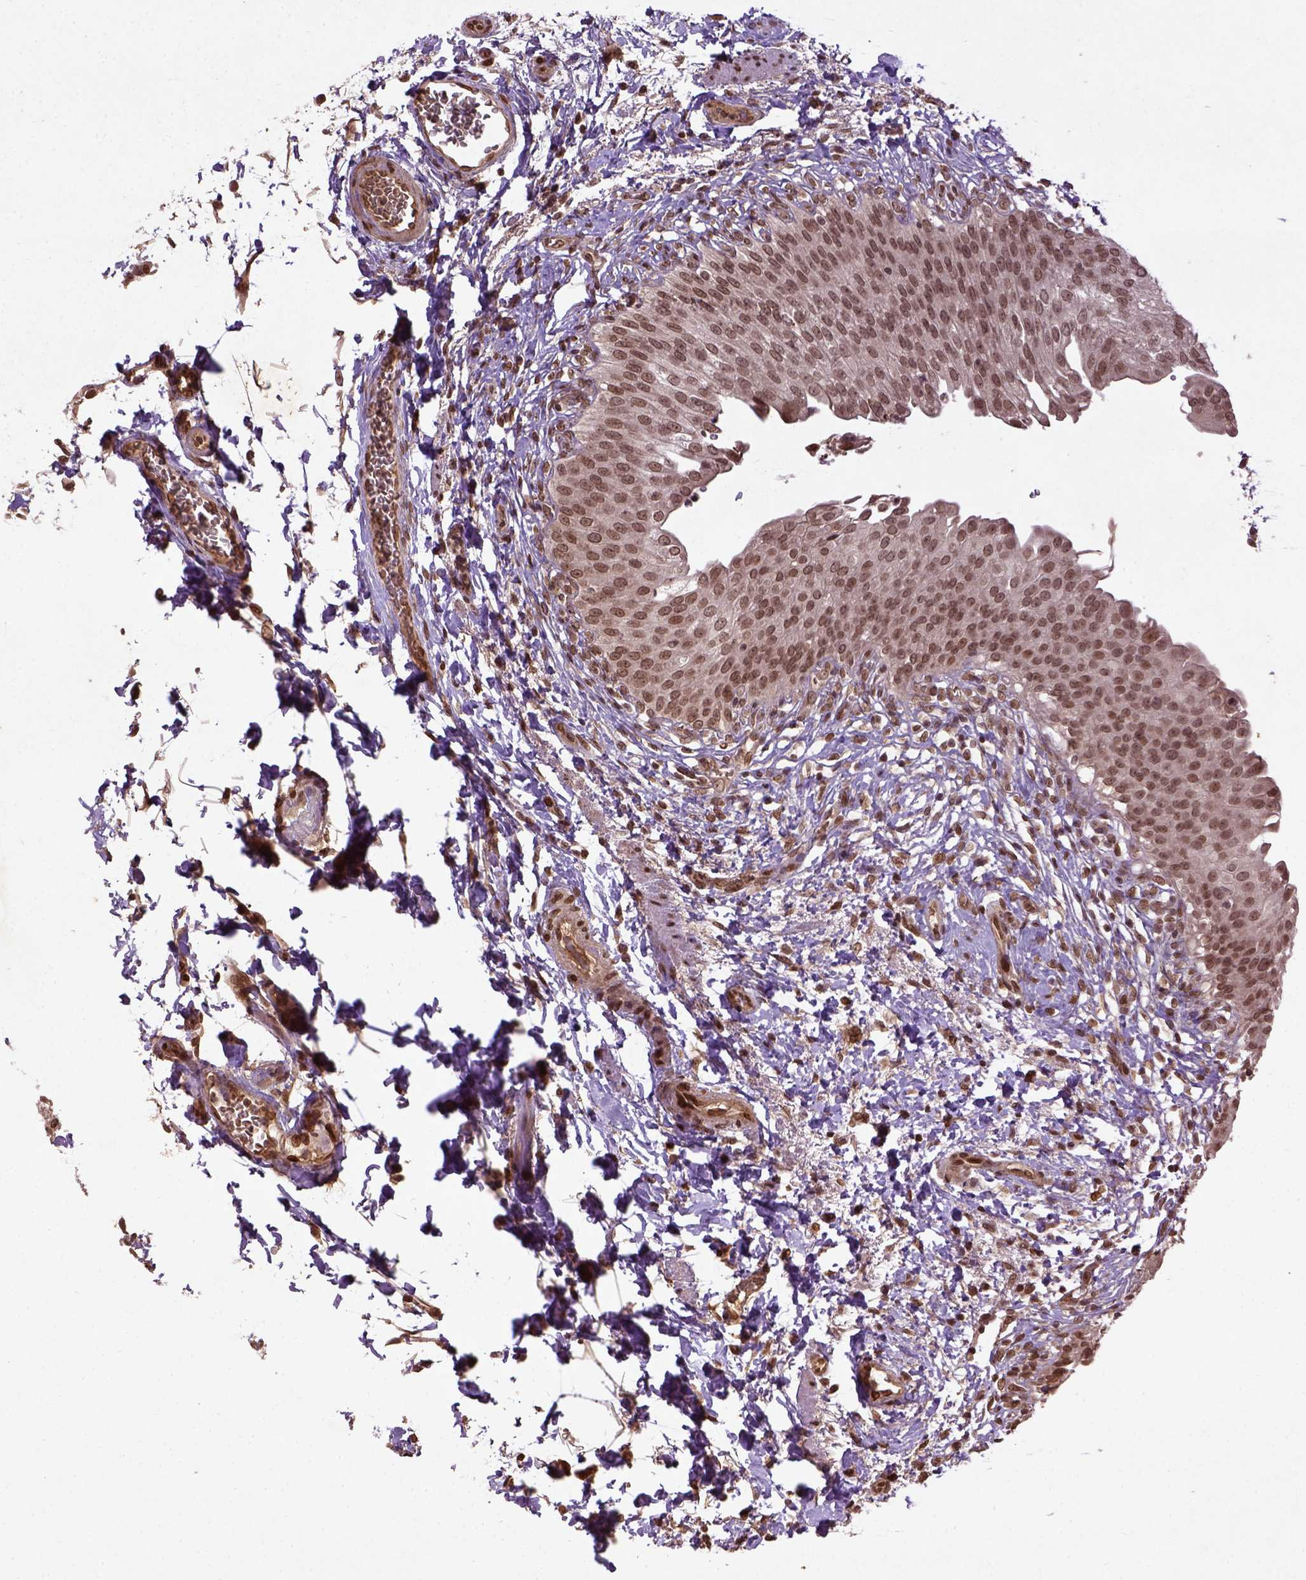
{"staining": {"intensity": "moderate", "quantity": ">75%", "location": "nuclear"}, "tissue": "urinary bladder", "cell_type": "Urothelial cells", "image_type": "normal", "snomed": [{"axis": "morphology", "description": "Normal tissue, NOS"}, {"axis": "topography", "description": "Urinary bladder"}, {"axis": "topography", "description": "Peripheral nerve tissue"}], "caption": "Protein expression analysis of normal urinary bladder demonstrates moderate nuclear staining in about >75% of urothelial cells. The staining was performed using DAB to visualize the protein expression in brown, while the nuclei were stained in blue with hematoxylin (Magnification: 20x).", "gene": "BANF1", "patient": {"sex": "female", "age": 60}}